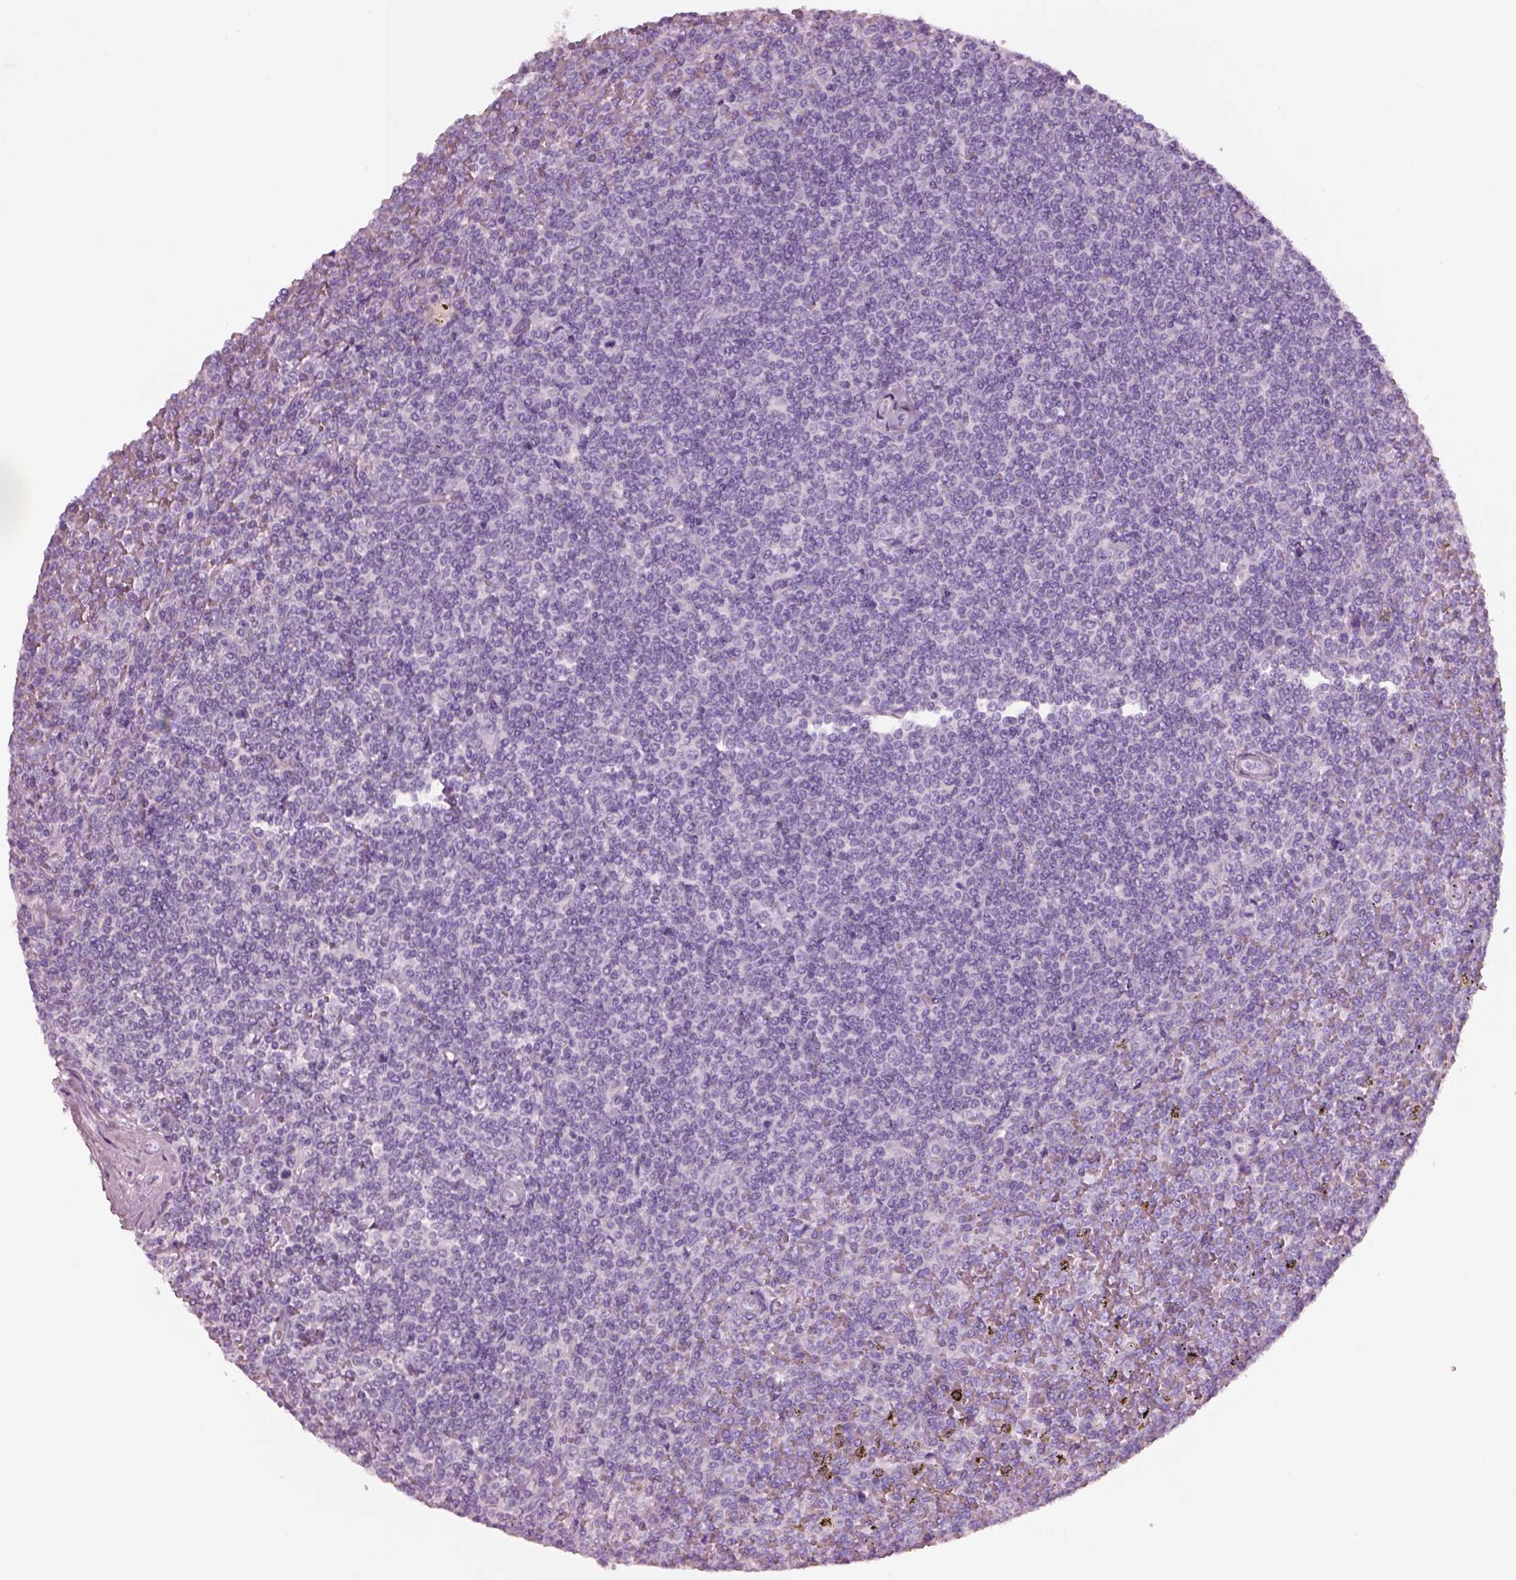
{"staining": {"intensity": "negative", "quantity": "none", "location": "none"}, "tissue": "lymphoma", "cell_type": "Tumor cells", "image_type": "cancer", "snomed": [{"axis": "morphology", "description": "Malignant lymphoma, non-Hodgkin's type, Low grade"}, {"axis": "topography", "description": "Spleen"}], "caption": "A micrograph of lymphoma stained for a protein exhibits no brown staining in tumor cells. (DAB IHC with hematoxylin counter stain).", "gene": "PNOC", "patient": {"sex": "female", "age": 19}}